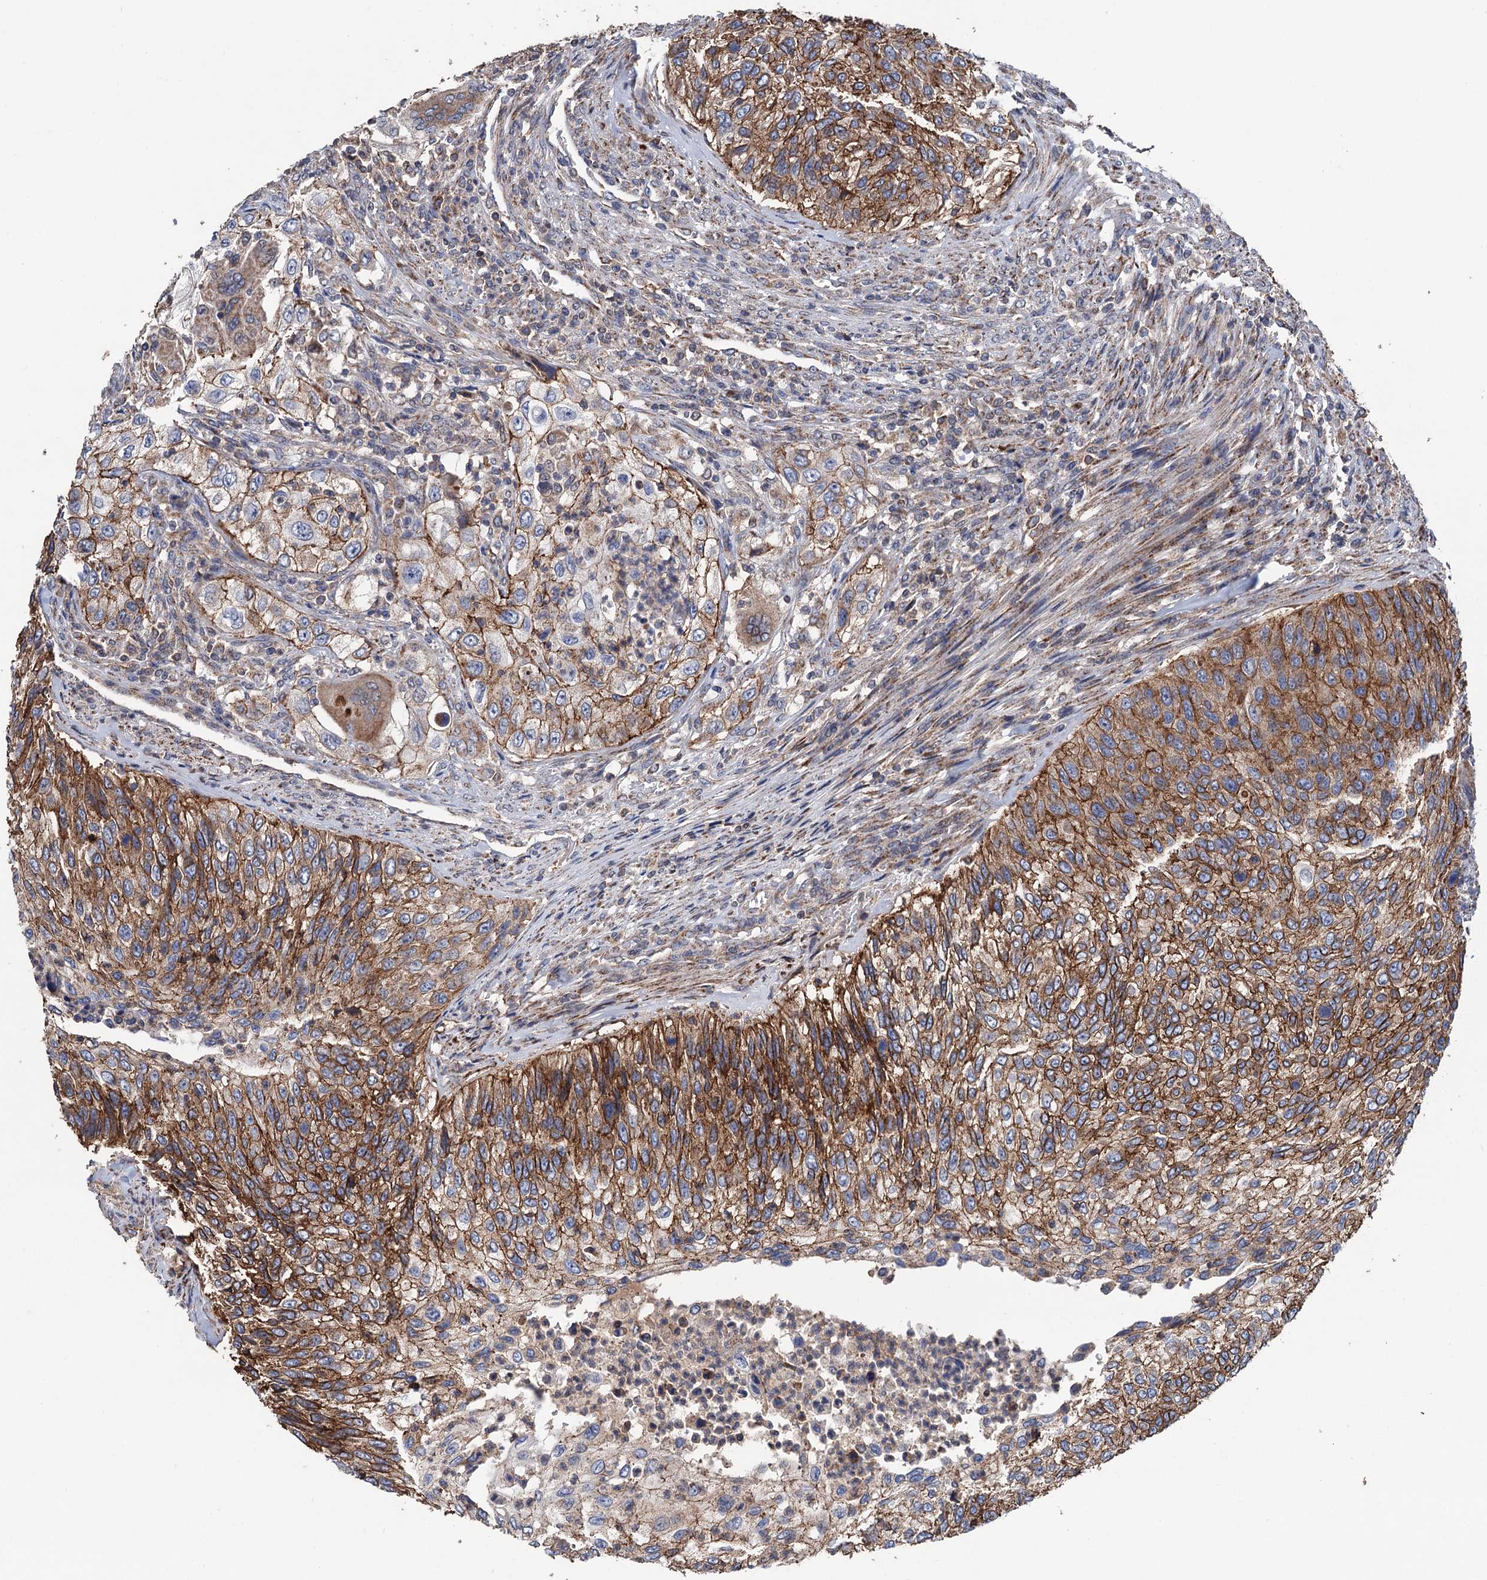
{"staining": {"intensity": "moderate", "quantity": ">75%", "location": "cytoplasmic/membranous"}, "tissue": "urothelial cancer", "cell_type": "Tumor cells", "image_type": "cancer", "snomed": [{"axis": "morphology", "description": "Urothelial carcinoma, High grade"}, {"axis": "topography", "description": "Urinary bladder"}], "caption": "Urothelial cancer was stained to show a protein in brown. There is medium levels of moderate cytoplasmic/membranous expression in approximately >75% of tumor cells.", "gene": "DGLUCY", "patient": {"sex": "female", "age": 60}}